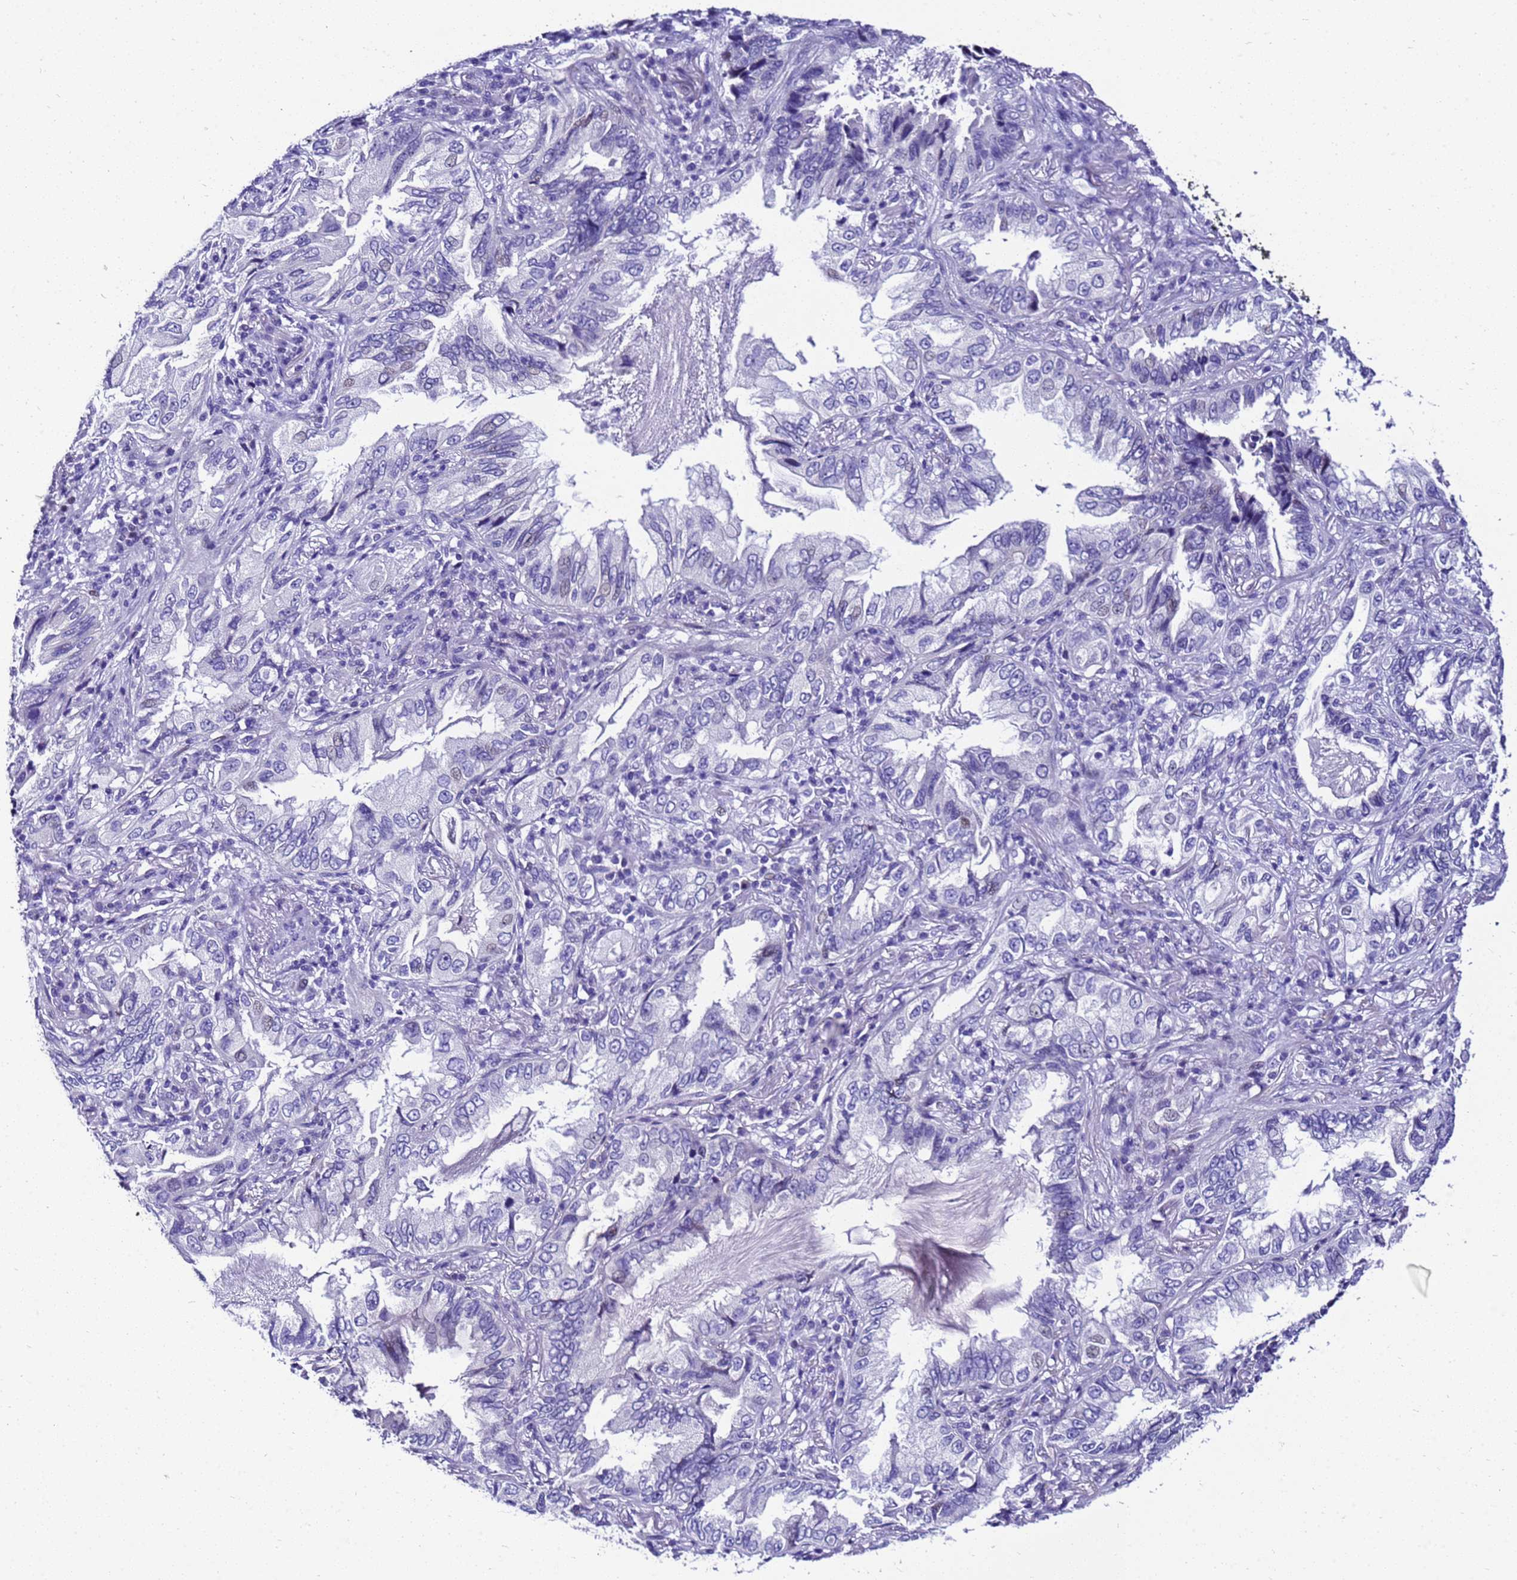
{"staining": {"intensity": "negative", "quantity": "none", "location": "none"}, "tissue": "lung cancer", "cell_type": "Tumor cells", "image_type": "cancer", "snomed": [{"axis": "morphology", "description": "Adenocarcinoma, NOS"}, {"axis": "topography", "description": "Lung"}], "caption": "High magnification brightfield microscopy of lung adenocarcinoma stained with DAB (3,3'-diaminobenzidine) (brown) and counterstained with hematoxylin (blue): tumor cells show no significant staining.", "gene": "ZNF417", "patient": {"sex": "female", "age": 69}}